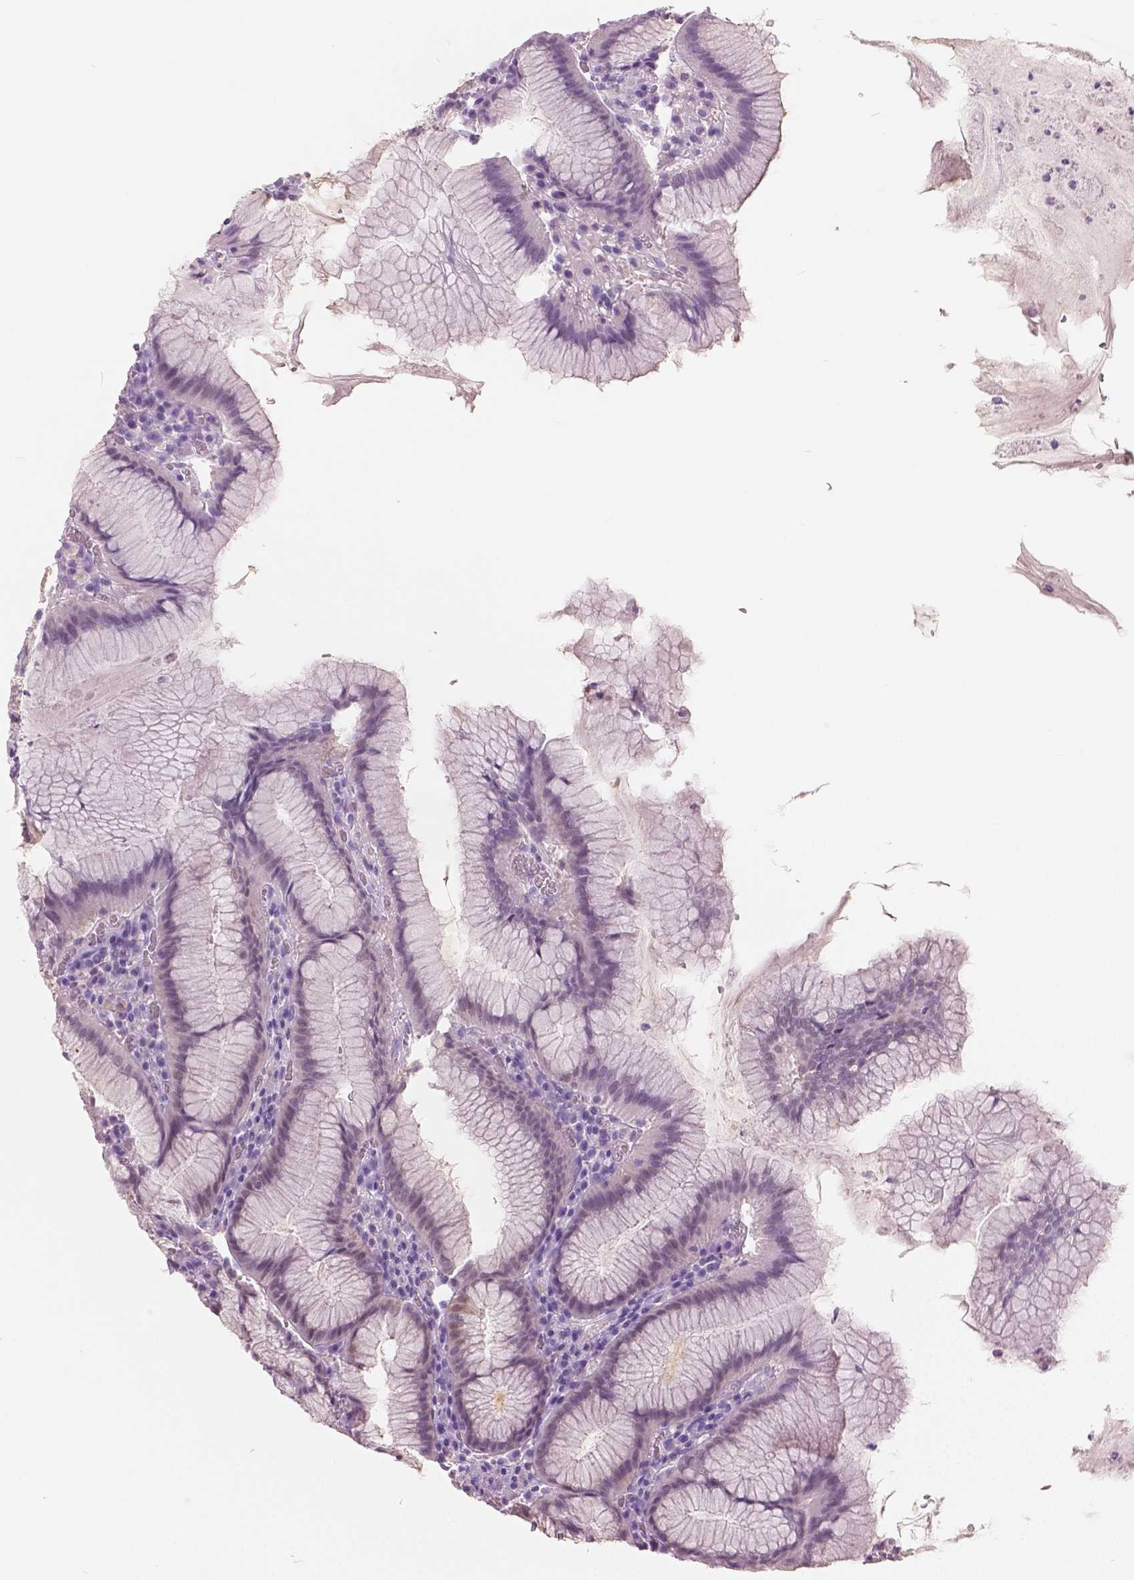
{"staining": {"intensity": "negative", "quantity": "none", "location": "none"}, "tissue": "stomach", "cell_type": "Glandular cells", "image_type": "normal", "snomed": [{"axis": "morphology", "description": "Normal tissue, NOS"}, {"axis": "topography", "description": "Stomach"}], "caption": "This photomicrograph is of normal stomach stained with immunohistochemistry (IHC) to label a protein in brown with the nuclei are counter-stained blue. There is no expression in glandular cells. The staining was performed using DAB to visualize the protein expression in brown, while the nuclei were stained in blue with hematoxylin (Magnification: 20x).", "gene": "GALM", "patient": {"sex": "male", "age": 55}}